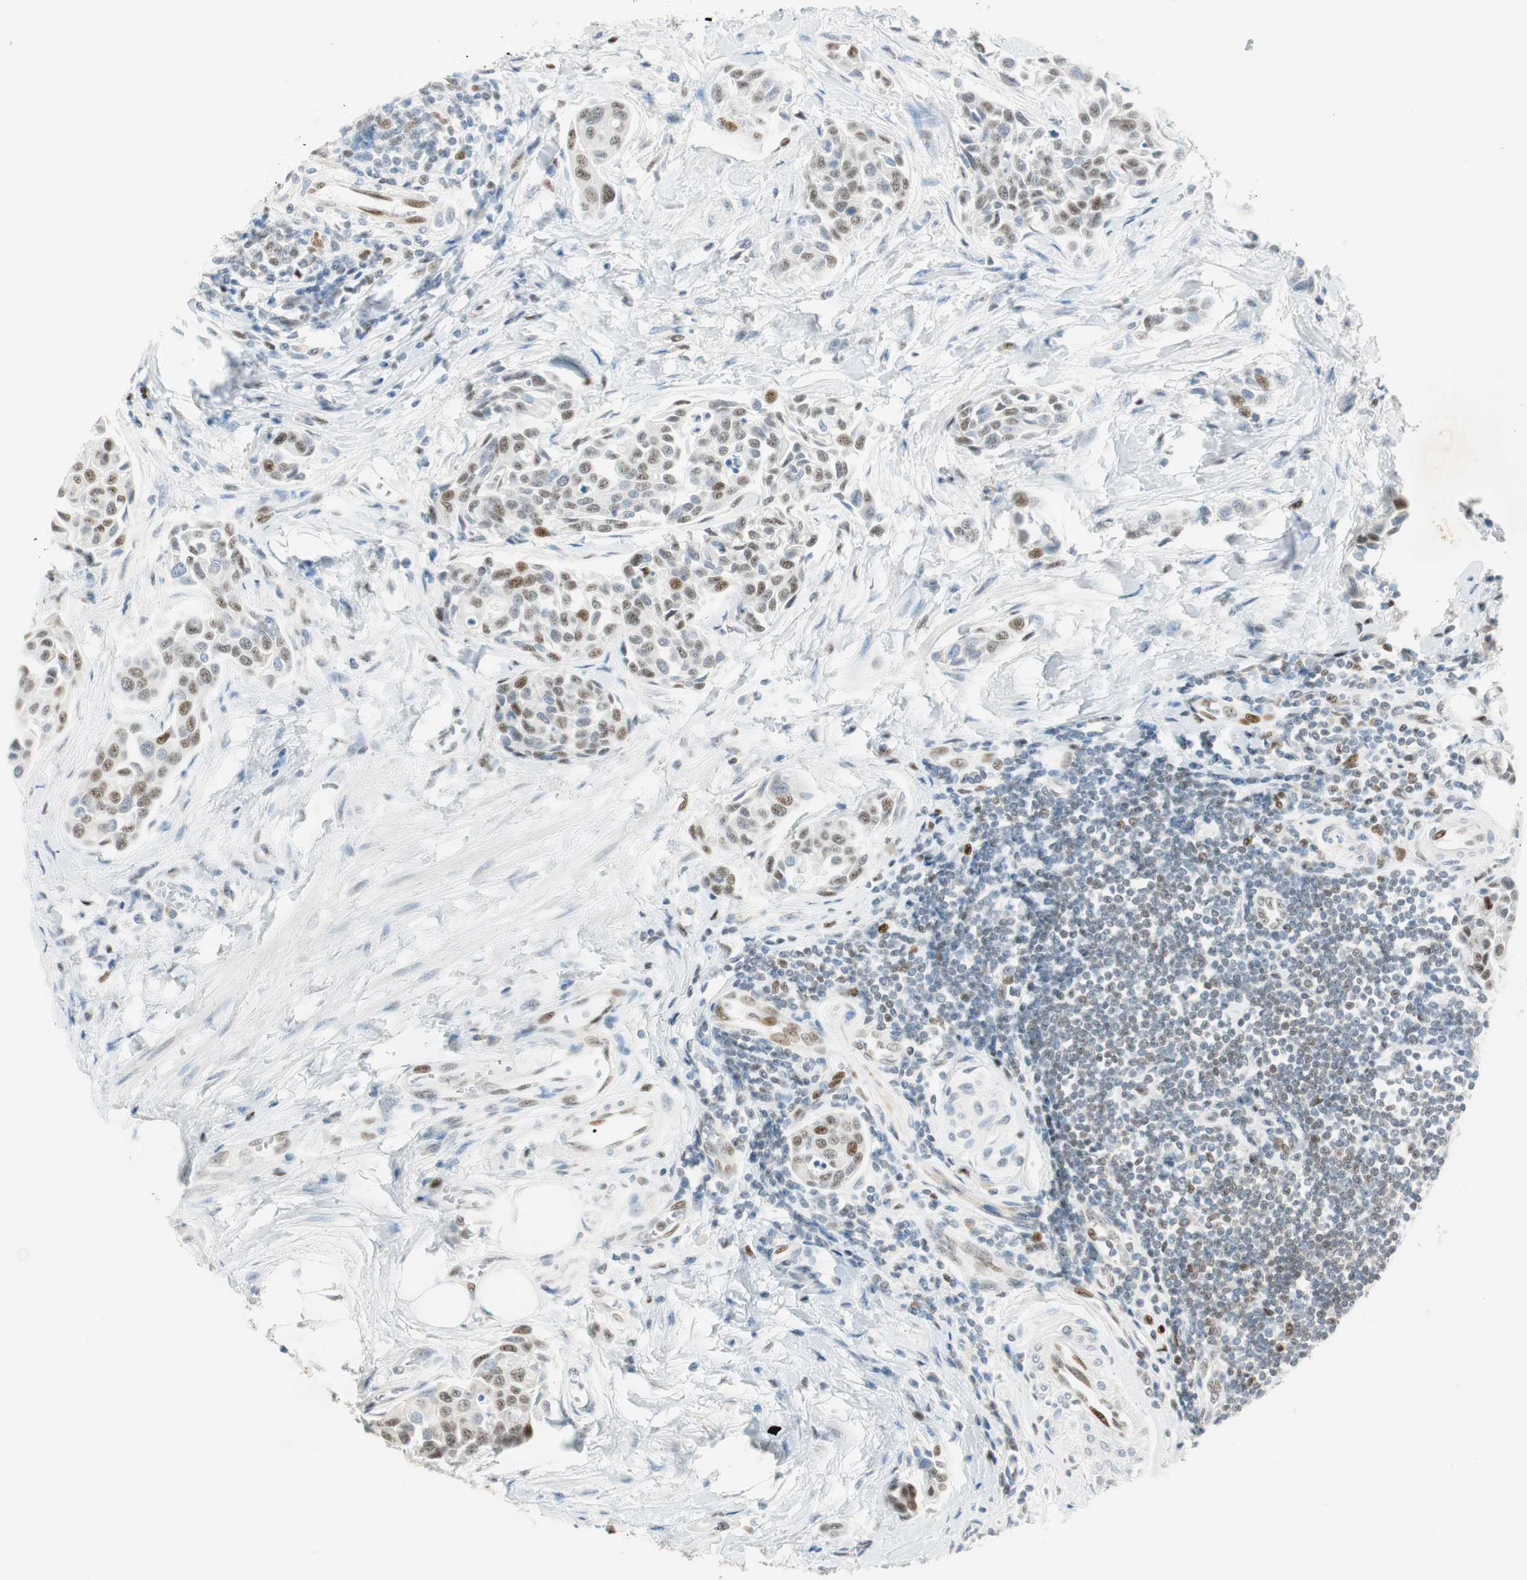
{"staining": {"intensity": "moderate", "quantity": ">75%", "location": "nuclear"}, "tissue": "urothelial cancer", "cell_type": "Tumor cells", "image_type": "cancer", "snomed": [{"axis": "morphology", "description": "Urothelial carcinoma, High grade"}, {"axis": "topography", "description": "Urinary bladder"}], "caption": "Human high-grade urothelial carcinoma stained with a protein marker shows moderate staining in tumor cells.", "gene": "MSX2", "patient": {"sex": "male", "age": 78}}